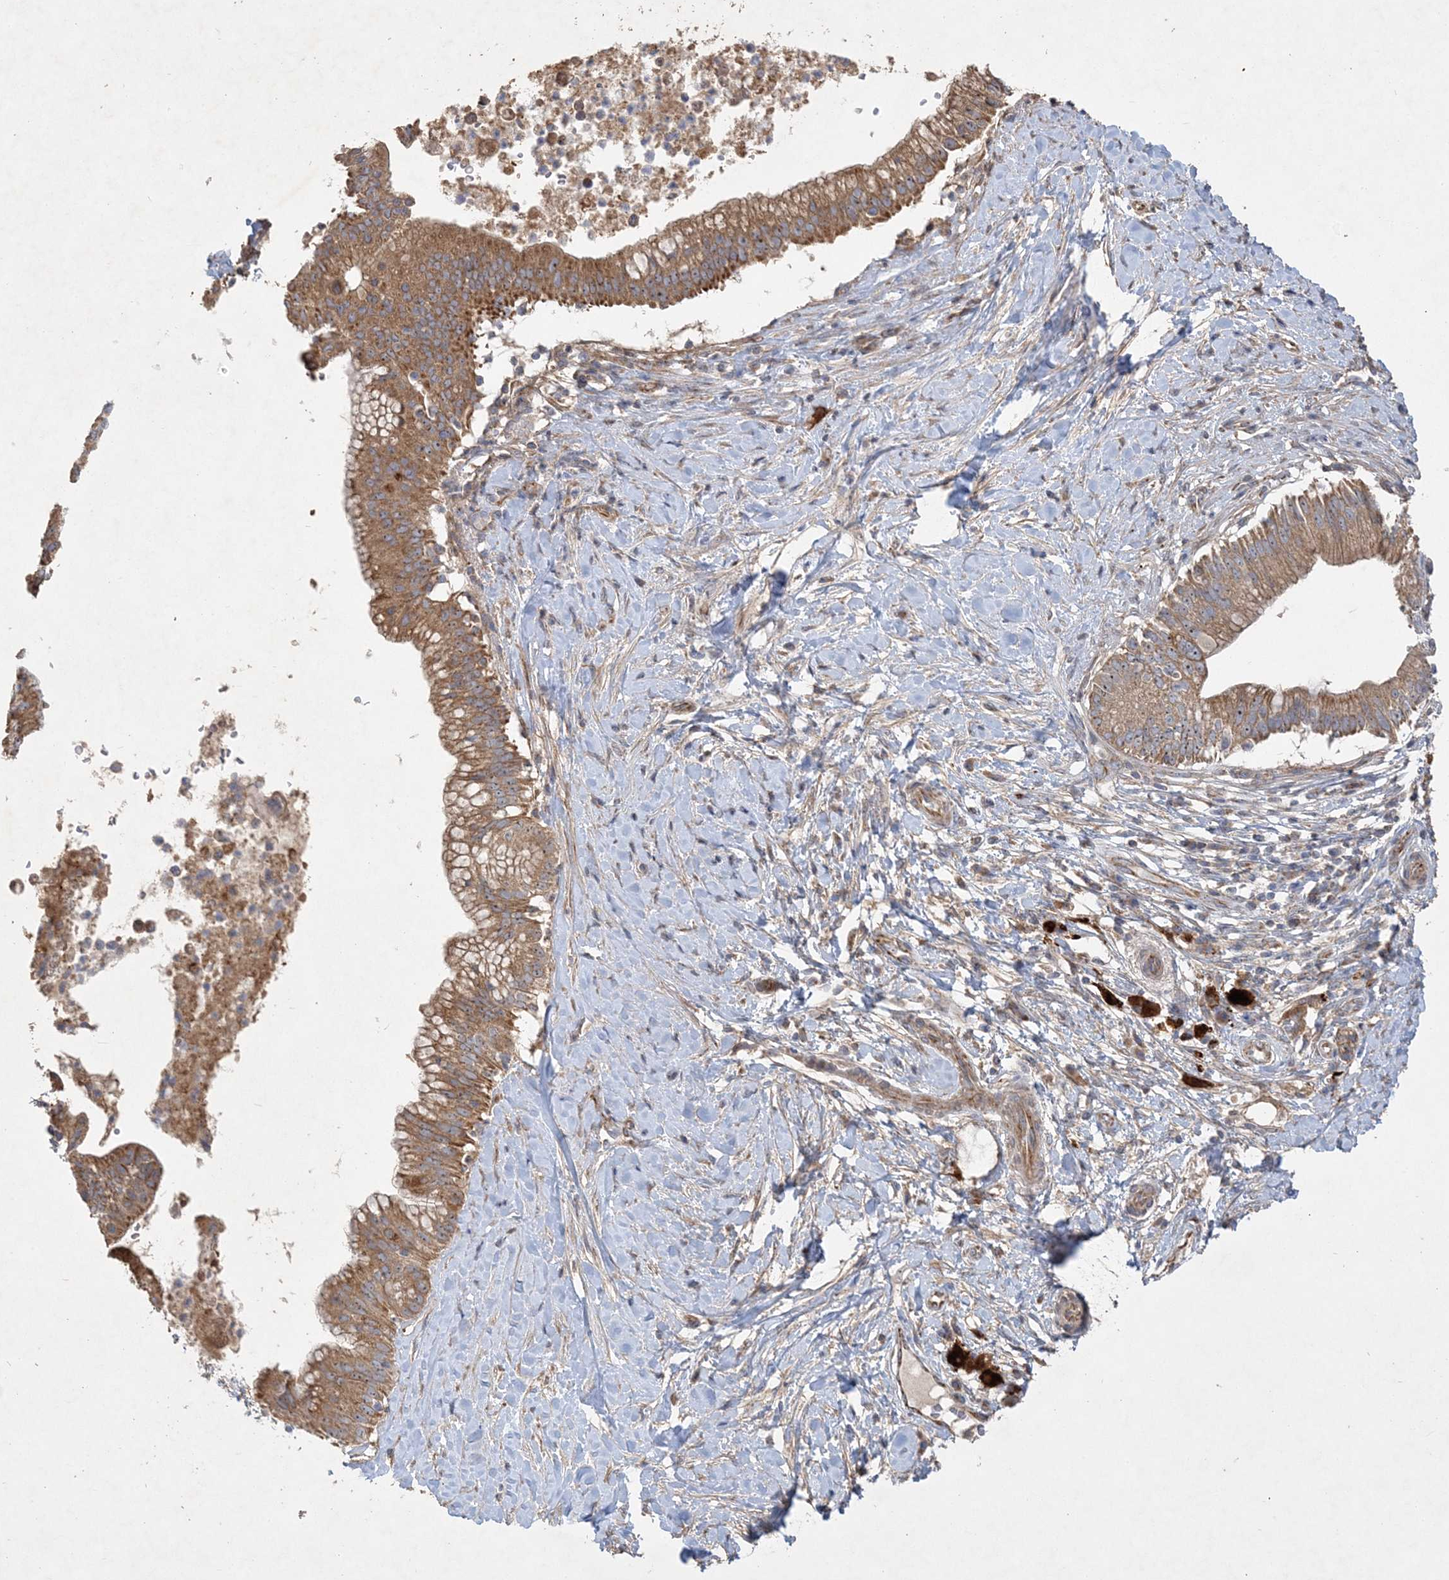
{"staining": {"intensity": "moderate", "quantity": ">75%", "location": "cytoplasmic/membranous,nuclear"}, "tissue": "pancreatic cancer", "cell_type": "Tumor cells", "image_type": "cancer", "snomed": [{"axis": "morphology", "description": "Adenocarcinoma, NOS"}, {"axis": "topography", "description": "Pancreas"}], "caption": "Immunohistochemical staining of pancreatic cancer displays moderate cytoplasmic/membranous and nuclear protein expression in approximately >75% of tumor cells.", "gene": "FEZ2", "patient": {"sex": "male", "age": 68}}